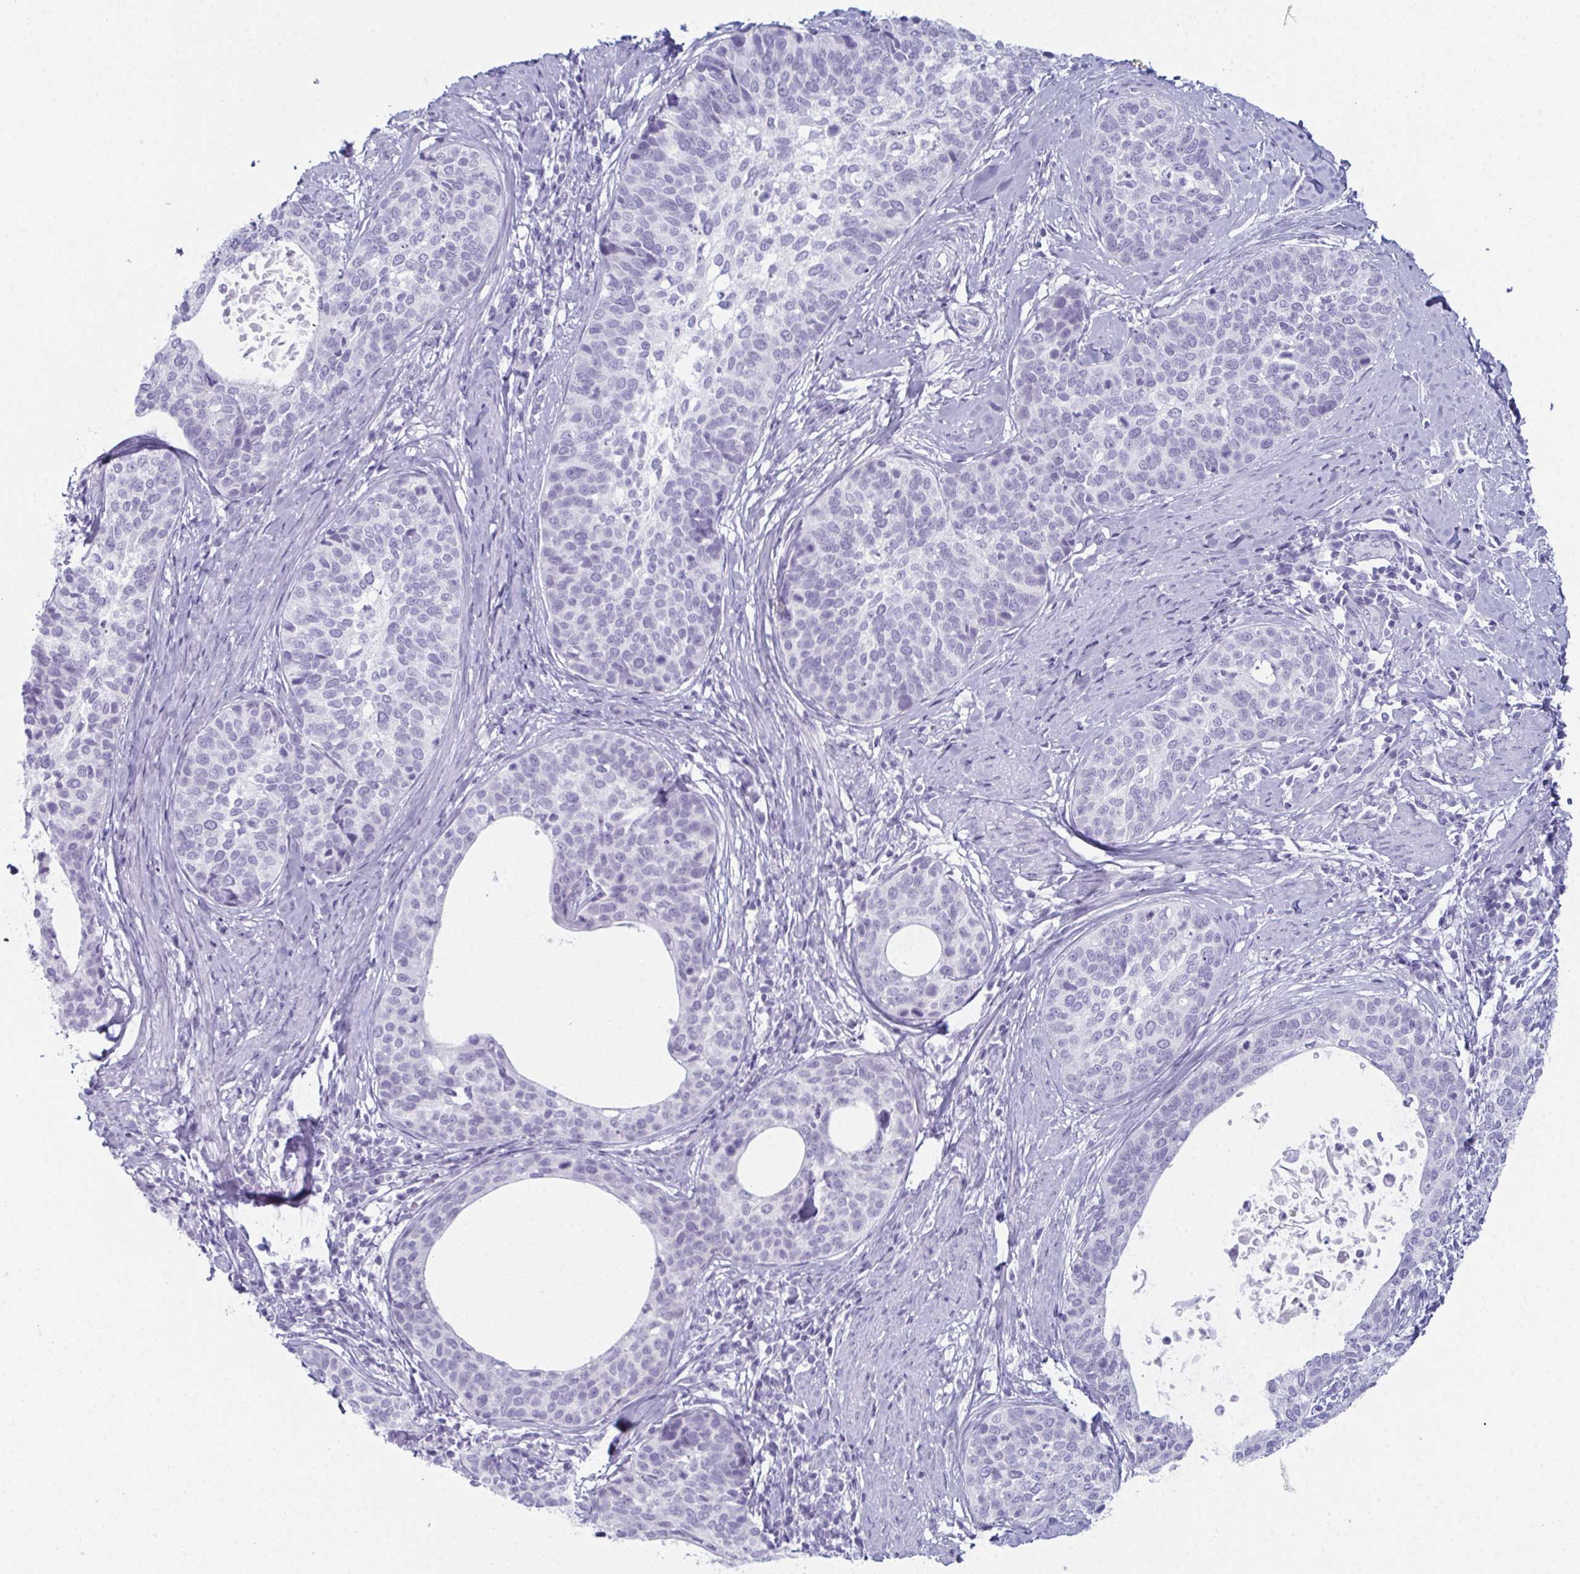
{"staining": {"intensity": "negative", "quantity": "none", "location": "none"}, "tissue": "cervical cancer", "cell_type": "Tumor cells", "image_type": "cancer", "snomed": [{"axis": "morphology", "description": "Squamous cell carcinoma, NOS"}, {"axis": "topography", "description": "Cervix"}], "caption": "There is no significant positivity in tumor cells of cervical cancer (squamous cell carcinoma).", "gene": "ENKUR", "patient": {"sex": "female", "age": 69}}